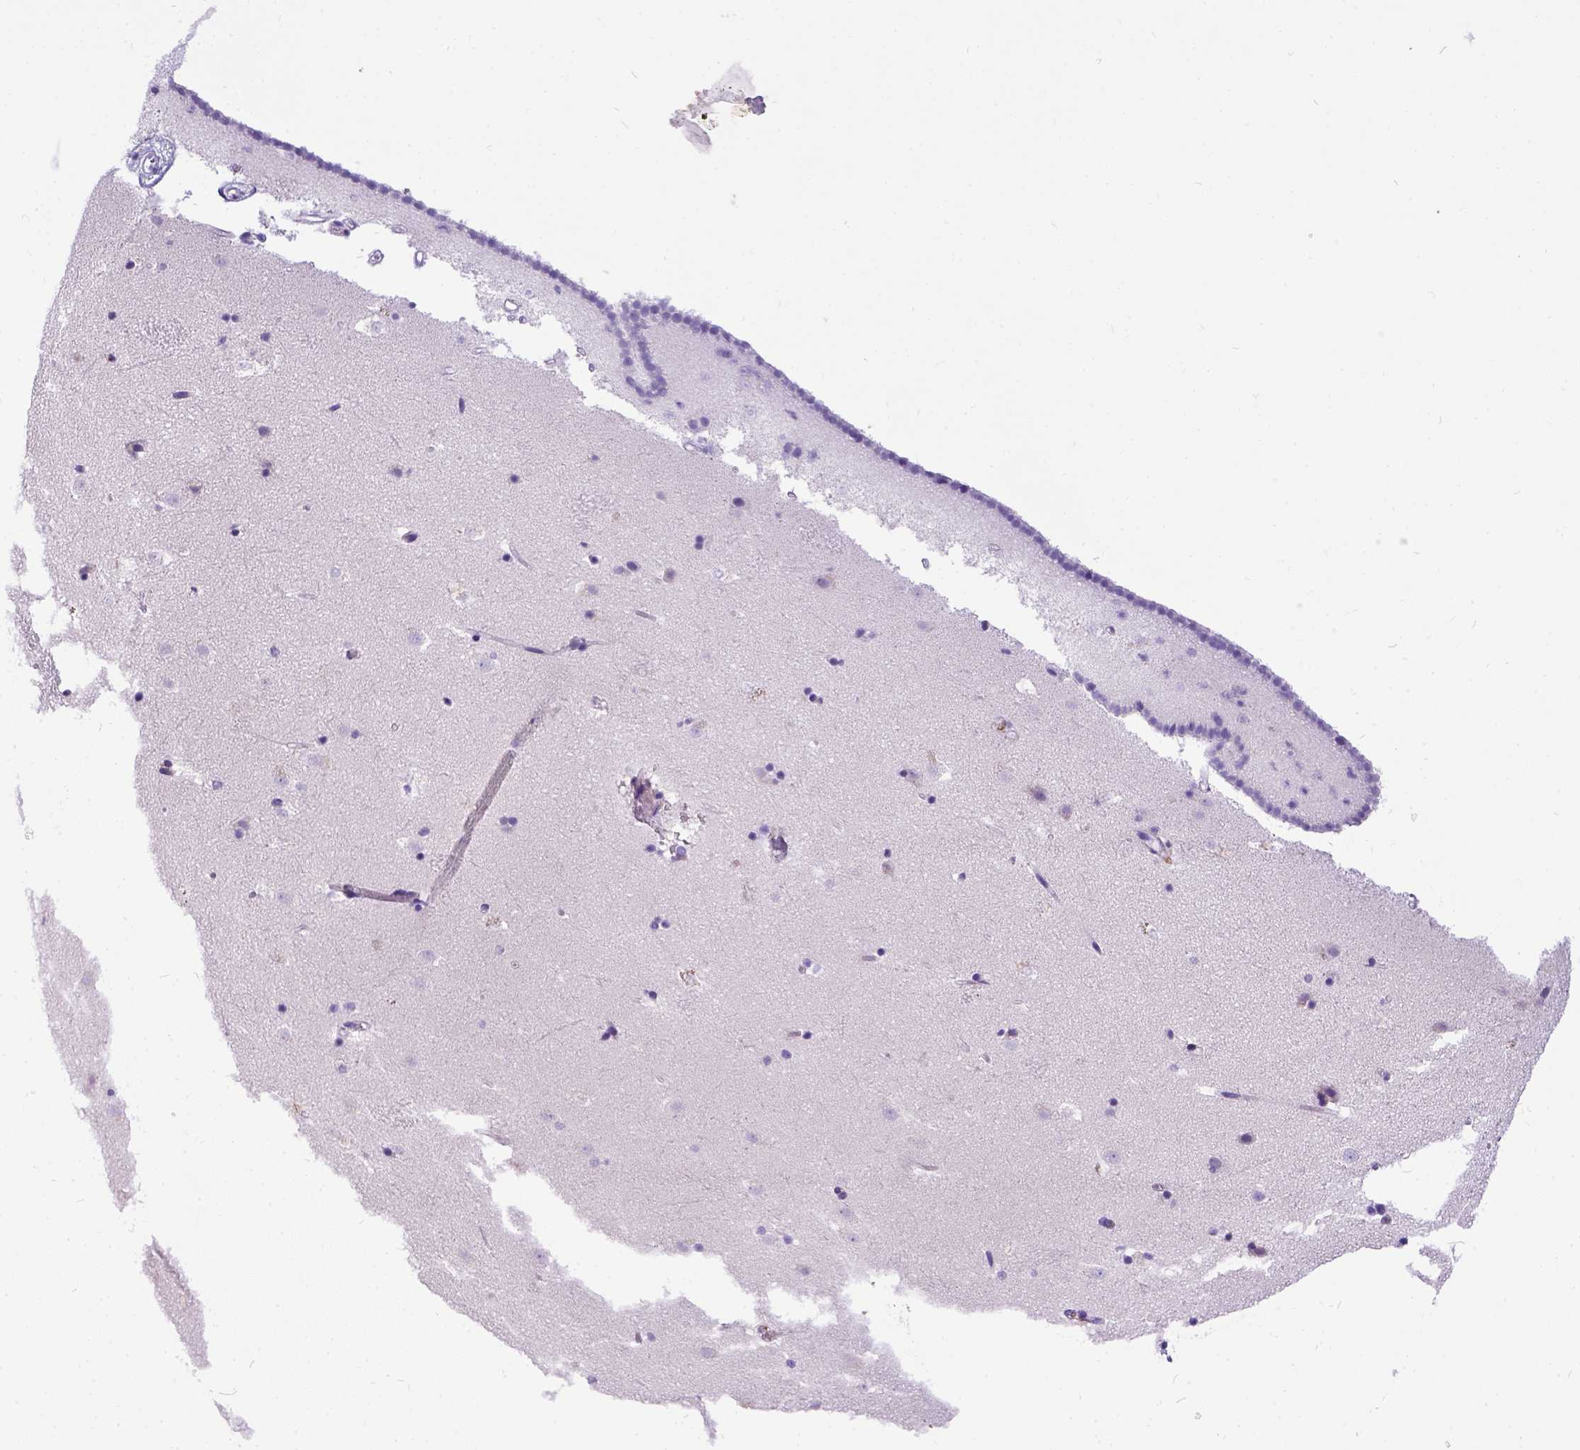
{"staining": {"intensity": "negative", "quantity": "none", "location": "none"}, "tissue": "caudate", "cell_type": "Glial cells", "image_type": "normal", "snomed": [{"axis": "morphology", "description": "Normal tissue, NOS"}, {"axis": "topography", "description": "Lateral ventricle wall"}], "caption": "Immunohistochemistry of benign caudate shows no staining in glial cells. The staining was performed using DAB to visualize the protein expression in brown, while the nuclei were stained in blue with hematoxylin (Magnification: 20x).", "gene": "IGF2", "patient": {"sex": "male", "age": 37}}